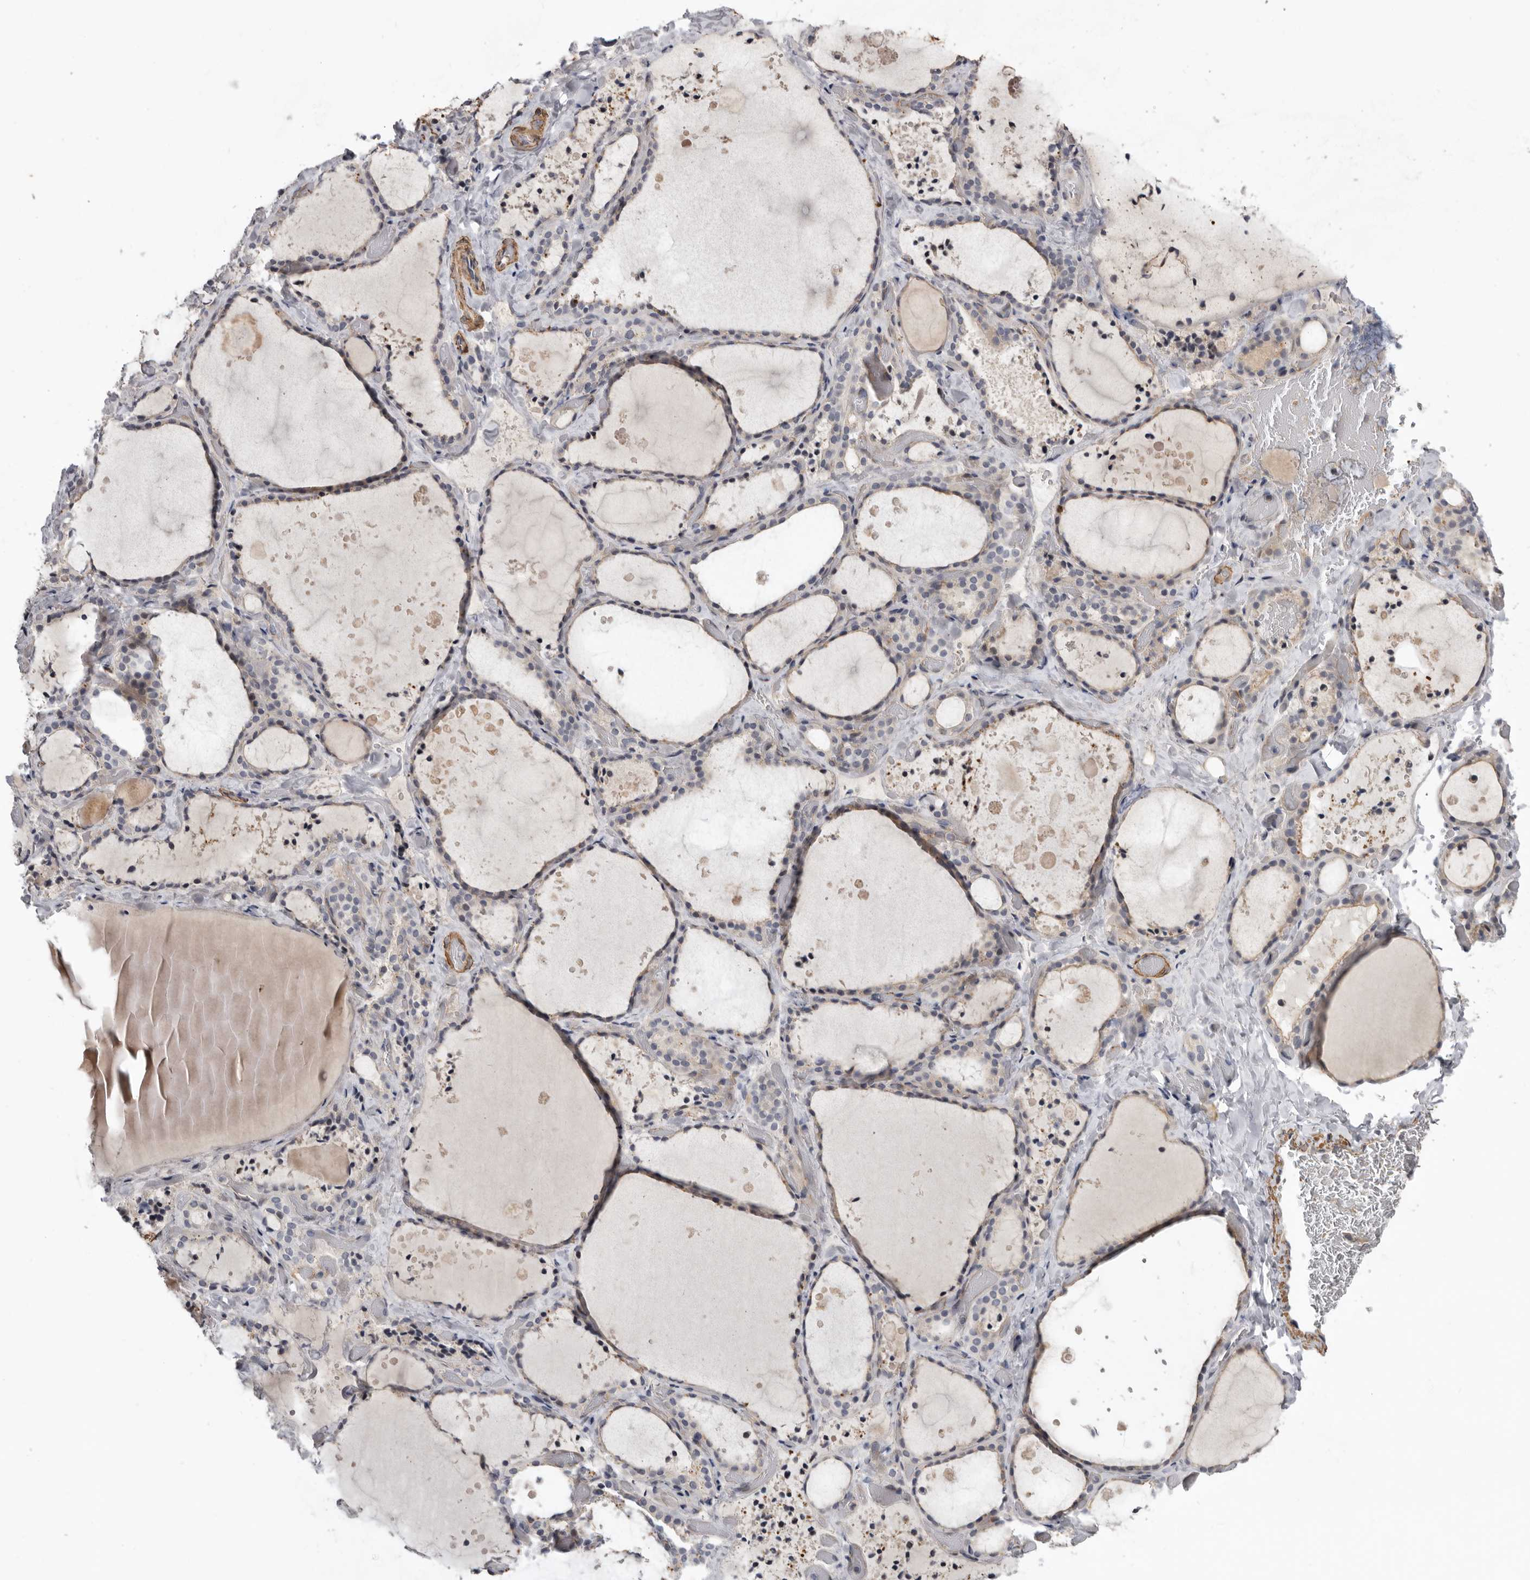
{"staining": {"intensity": "negative", "quantity": "none", "location": "none"}, "tissue": "thyroid gland", "cell_type": "Glandular cells", "image_type": "normal", "snomed": [{"axis": "morphology", "description": "Normal tissue, NOS"}, {"axis": "topography", "description": "Thyroid gland"}], "caption": "Immunohistochemical staining of normal thyroid gland reveals no significant staining in glandular cells.", "gene": "CDCA8", "patient": {"sex": "female", "age": 44}}